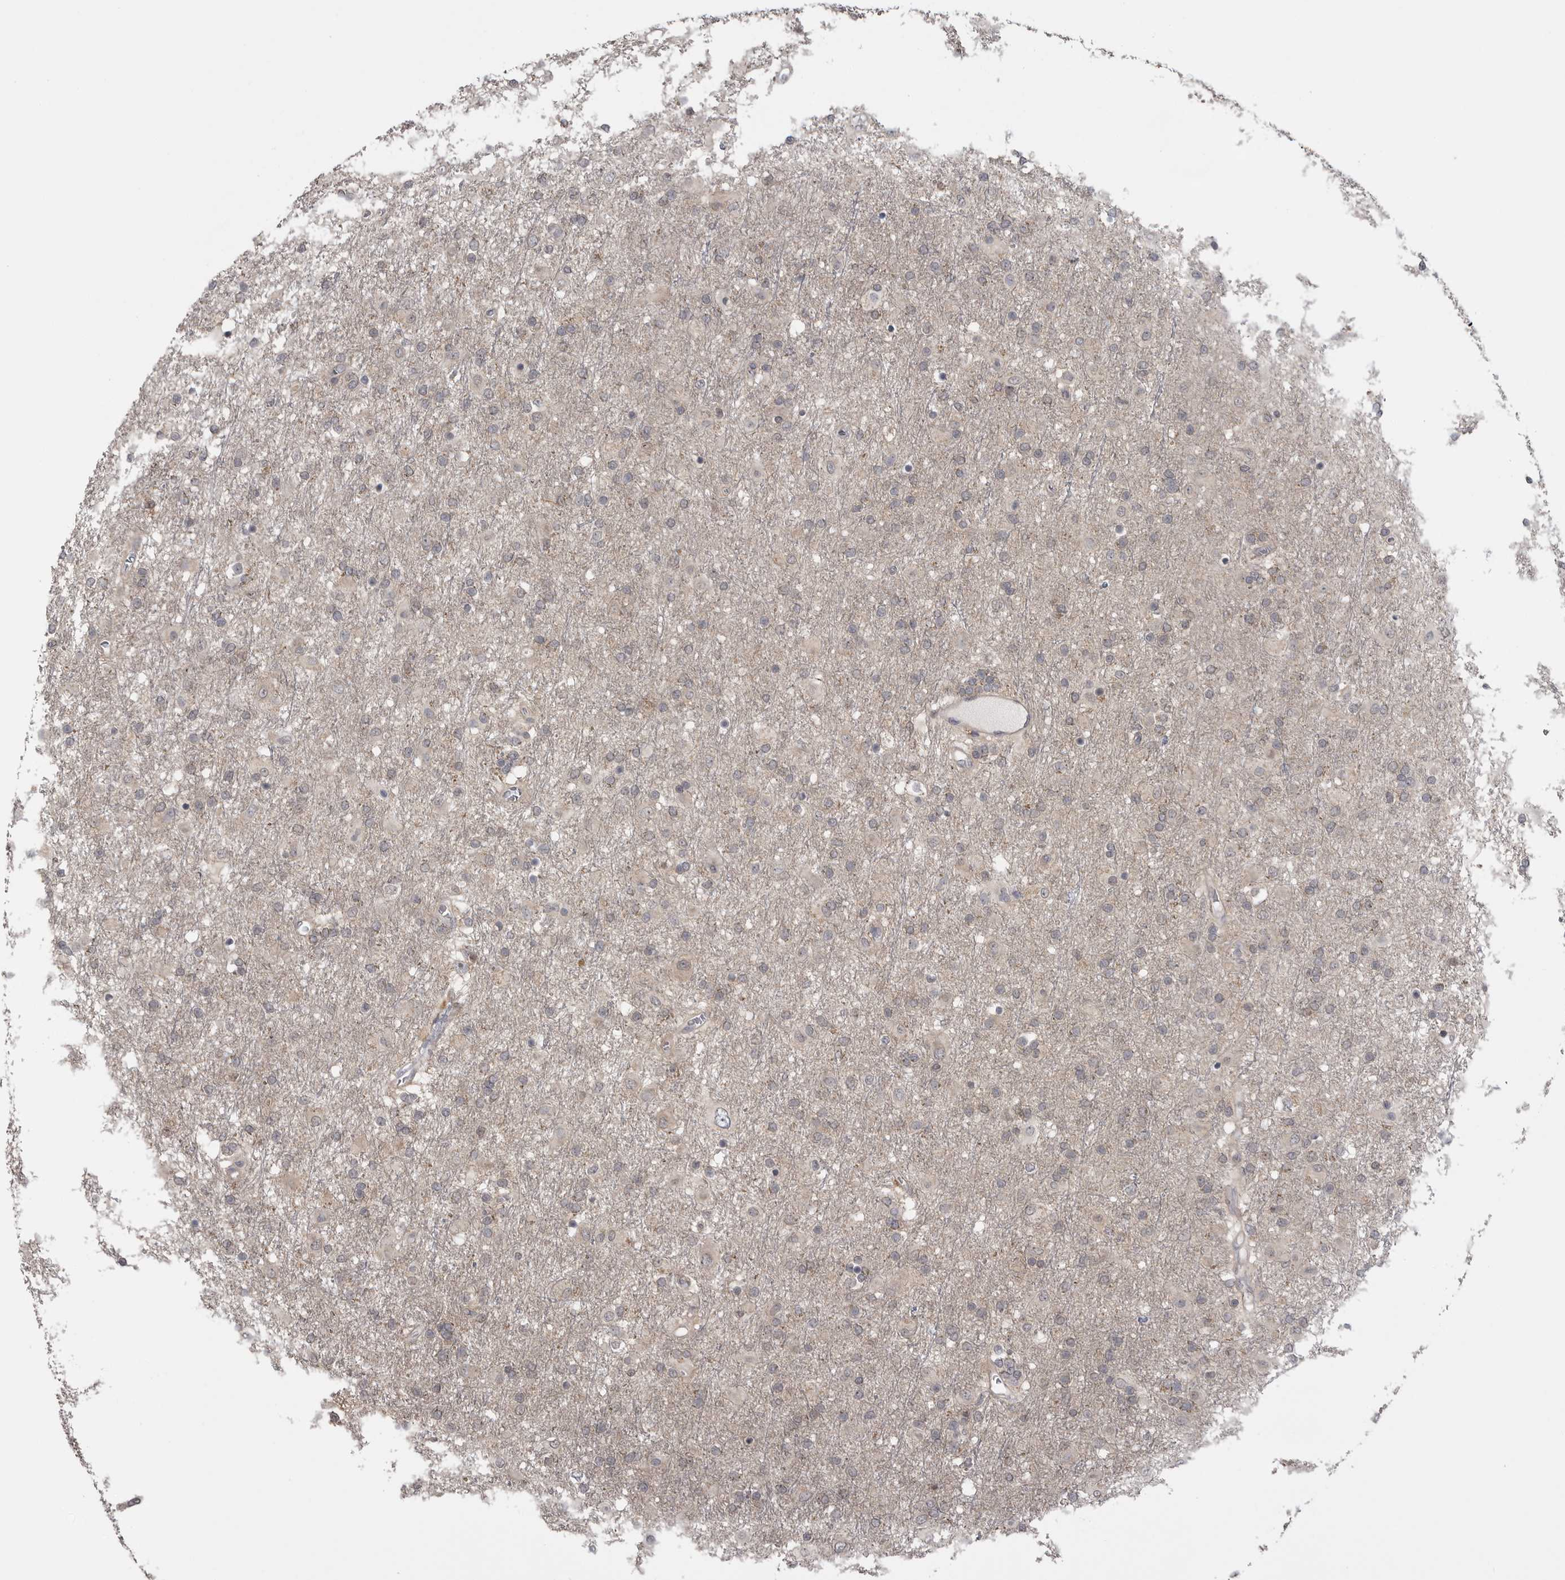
{"staining": {"intensity": "weak", "quantity": "<25%", "location": "cytoplasmic/membranous"}, "tissue": "glioma", "cell_type": "Tumor cells", "image_type": "cancer", "snomed": [{"axis": "morphology", "description": "Glioma, malignant, Low grade"}, {"axis": "topography", "description": "Brain"}], "caption": "Immunohistochemistry of malignant glioma (low-grade) displays no staining in tumor cells.", "gene": "MAPK13", "patient": {"sex": "male", "age": 65}}